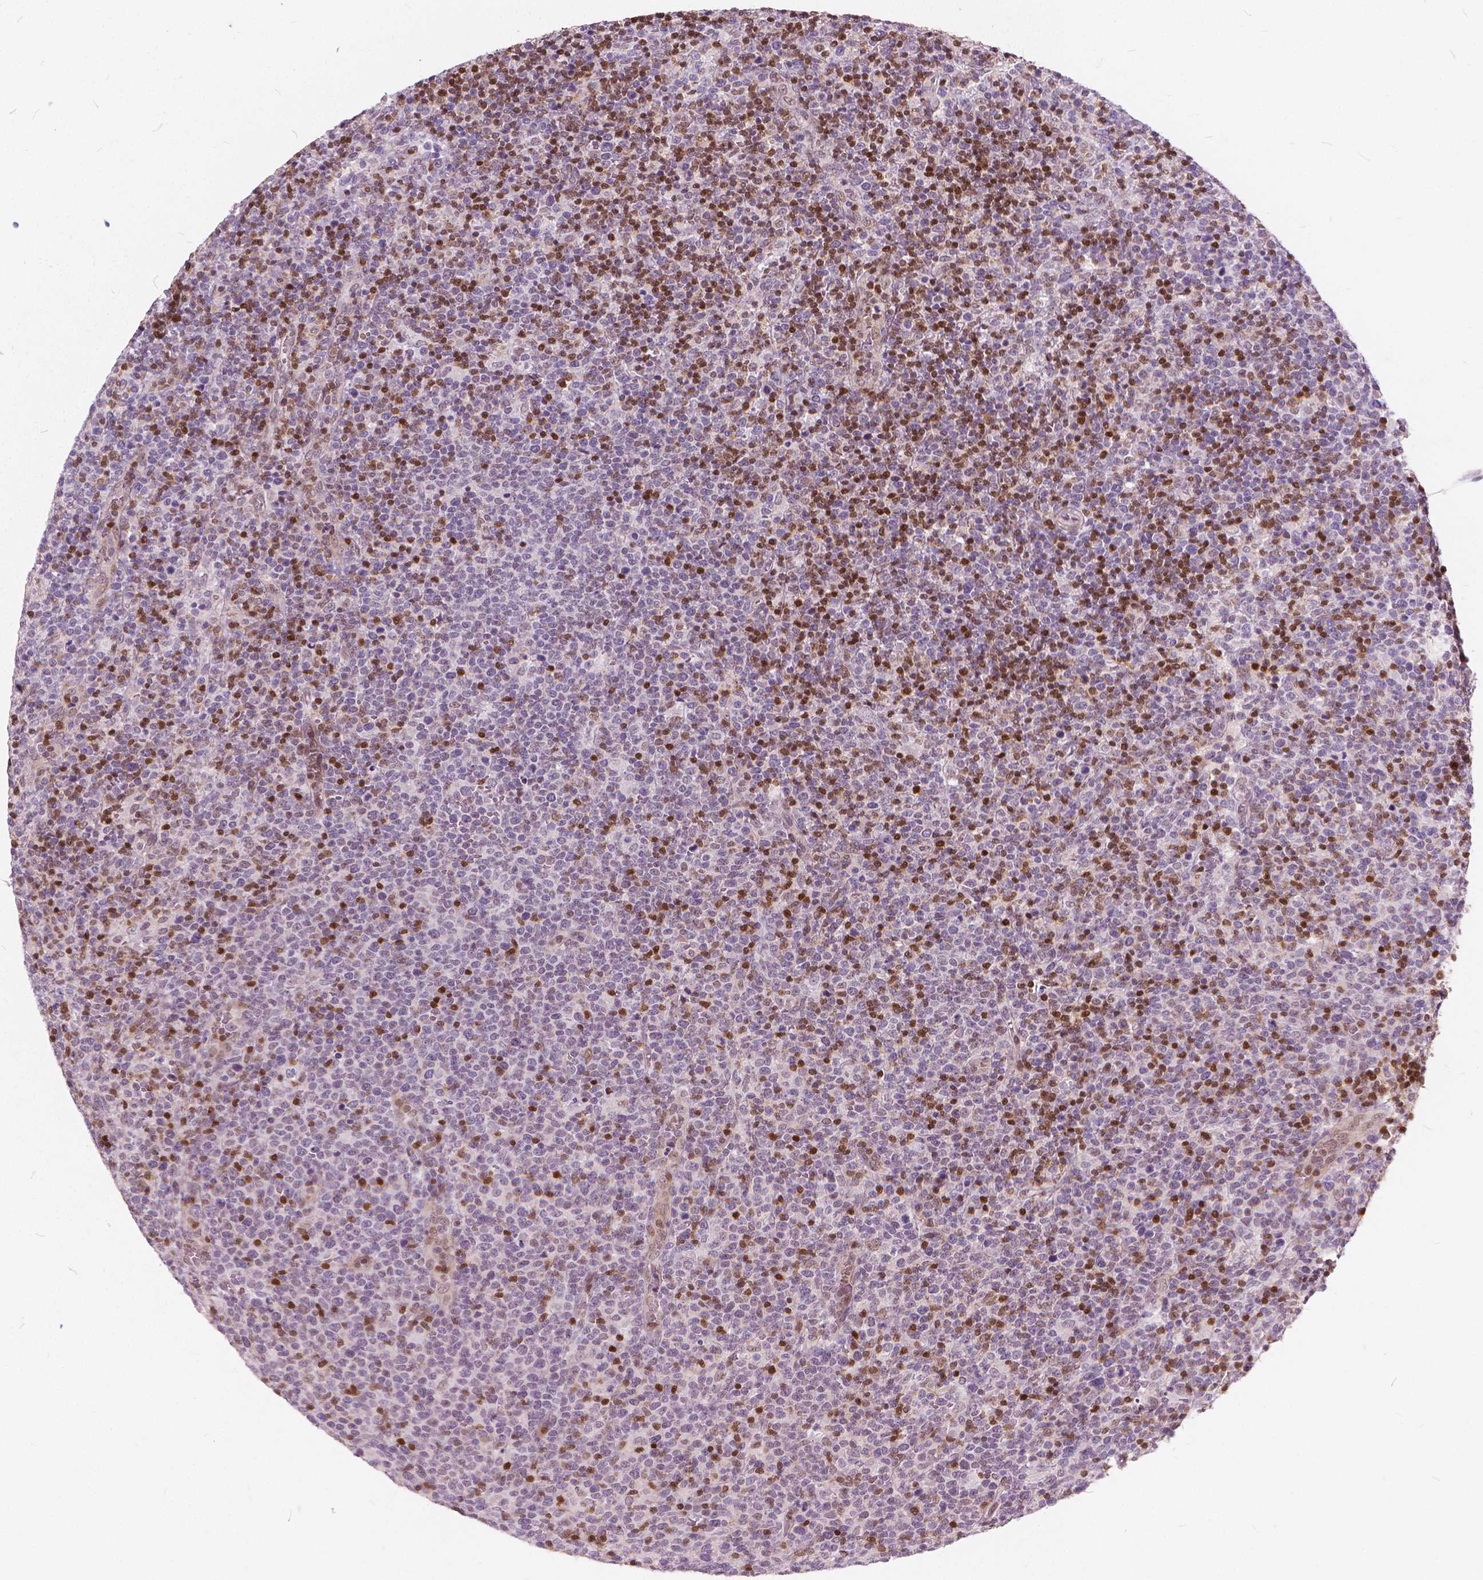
{"staining": {"intensity": "moderate", "quantity": "<25%", "location": "nuclear"}, "tissue": "lymphoma", "cell_type": "Tumor cells", "image_type": "cancer", "snomed": [{"axis": "morphology", "description": "Malignant lymphoma, non-Hodgkin's type, High grade"}, {"axis": "topography", "description": "Lymph node"}], "caption": "Protein expression by immunohistochemistry (IHC) shows moderate nuclear positivity in about <25% of tumor cells in lymphoma. Using DAB (3,3'-diaminobenzidine) (brown) and hematoxylin (blue) stains, captured at high magnification using brightfield microscopy.", "gene": "STAT5B", "patient": {"sex": "male", "age": 61}}